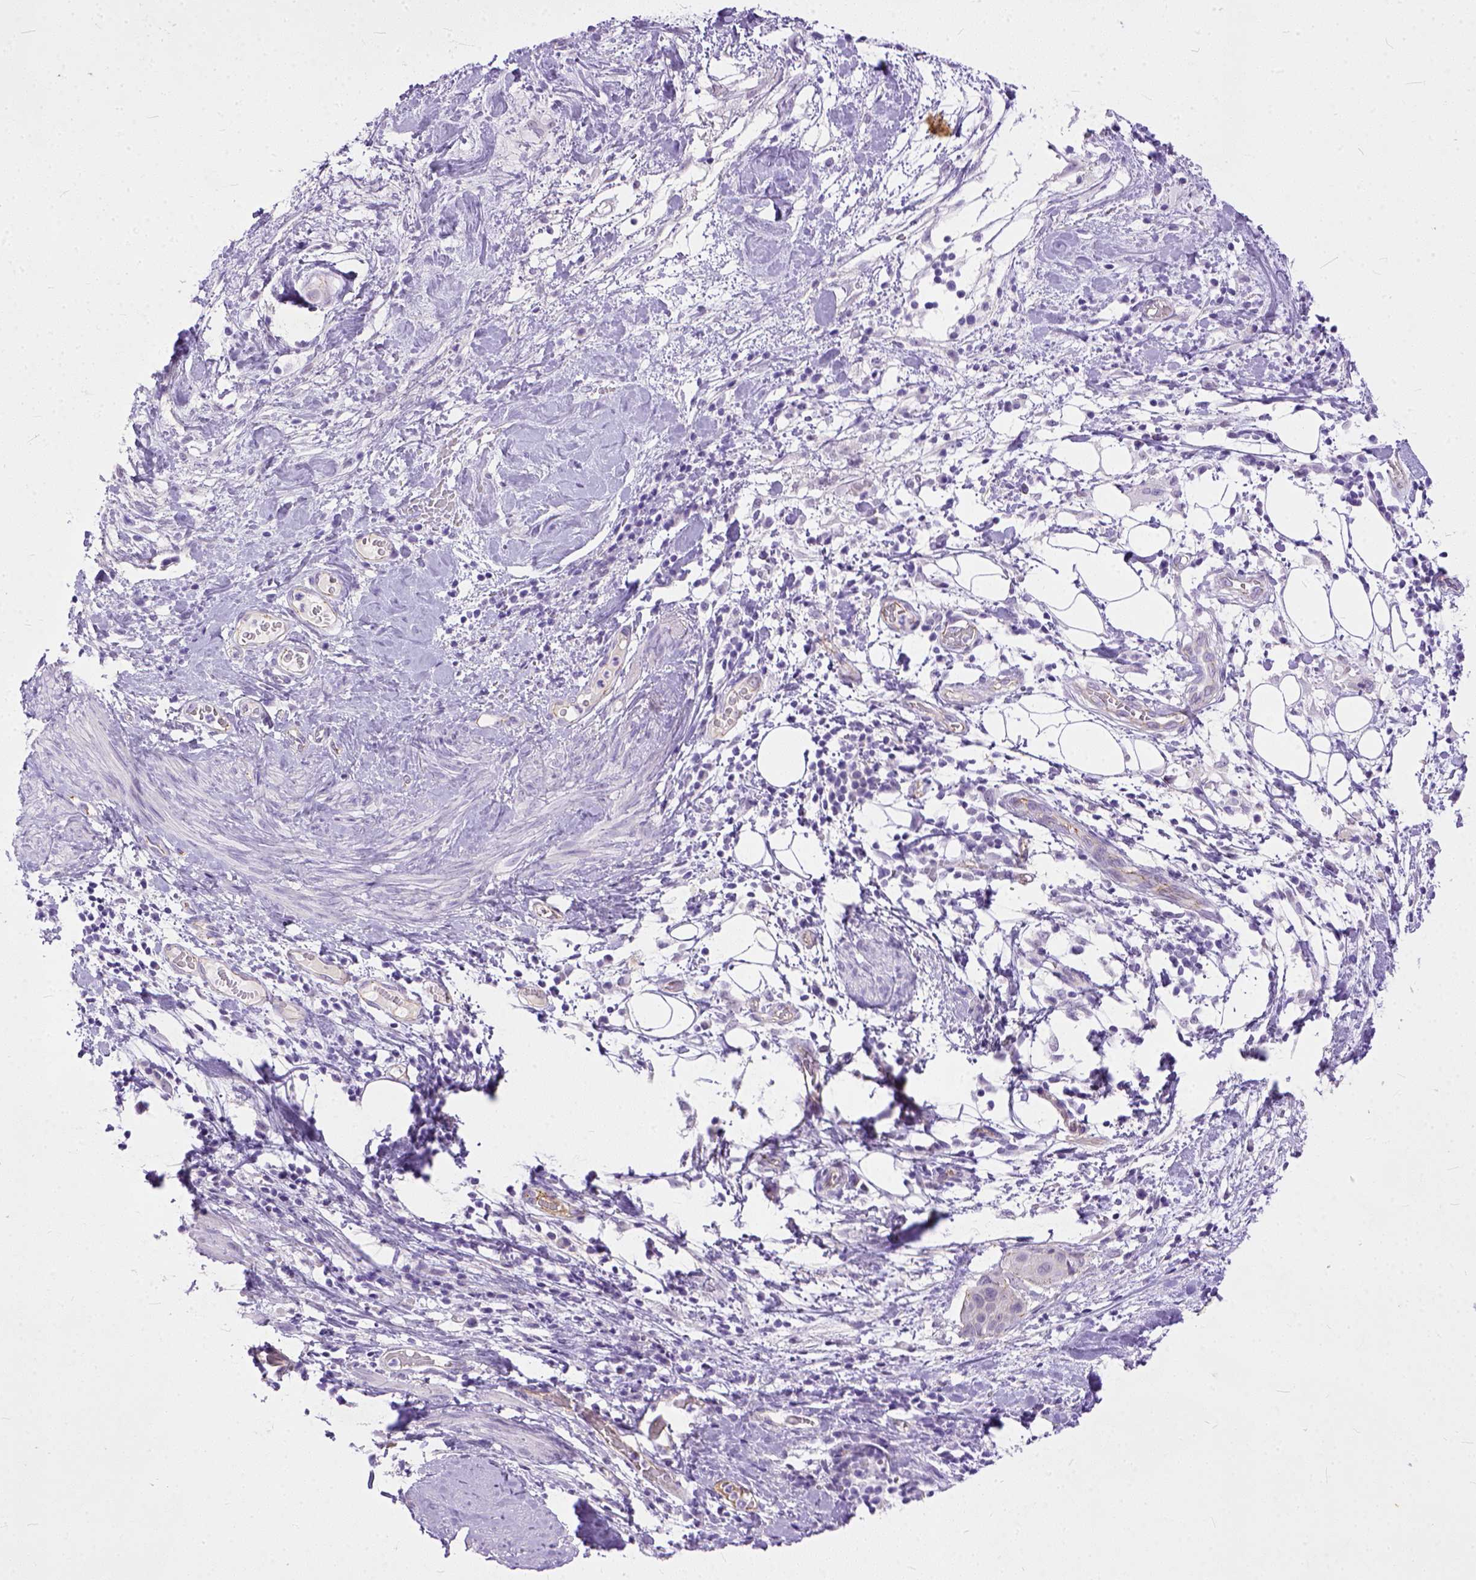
{"staining": {"intensity": "negative", "quantity": "none", "location": "none"}, "tissue": "cervical cancer", "cell_type": "Tumor cells", "image_type": "cancer", "snomed": [{"axis": "morphology", "description": "Squamous cell carcinoma, NOS"}, {"axis": "topography", "description": "Cervix"}], "caption": "IHC micrograph of neoplastic tissue: cervical squamous cell carcinoma stained with DAB displays no significant protein staining in tumor cells.", "gene": "ADGRF1", "patient": {"sex": "female", "age": 39}}